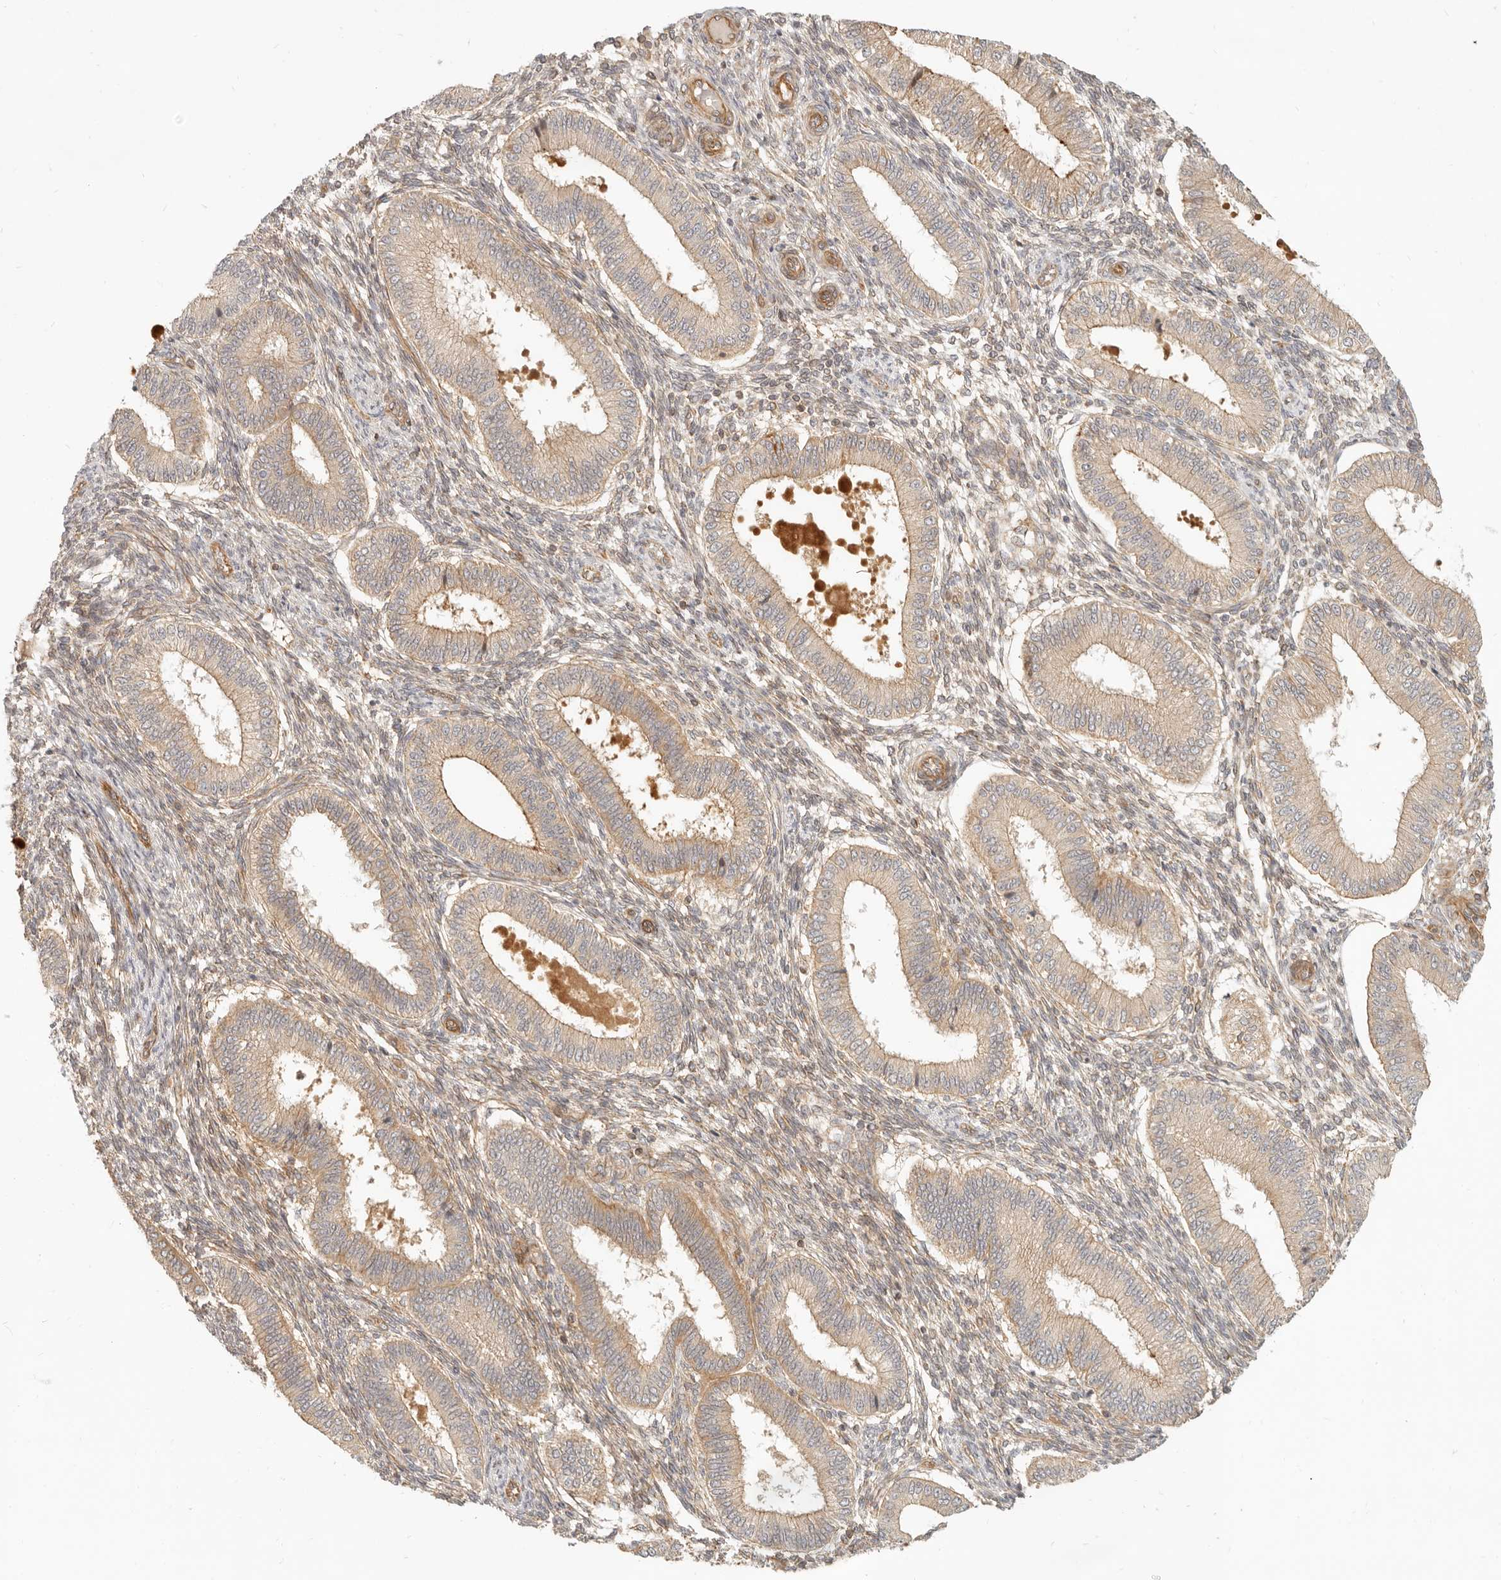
{"staining": {"intensity": "moderate", "quantity": "<25%", "location": "cytoplasmic/membranous"}, "tissue": "endometrium", "cell_type": "Cells in endometrial stroma", "image_type": "normal", "snomed": [{"axis": "morphology", "description": "Normal tissue, NOS"}, {"axis": "topography", "description": "Endometrium"}], "caption": "Immunohistochemistry (IHC) (DAB (3,3'-diaminobenzidine)) staining of unremarkable human endometrium exhibits moderate cytoplasmic/membranous protein positivity in approximately <25% of cells in endometrial stroma. Nuclei are stained in blue.", "gene": "UFSP1", "patient": {"sex": "female", "age": 39}}